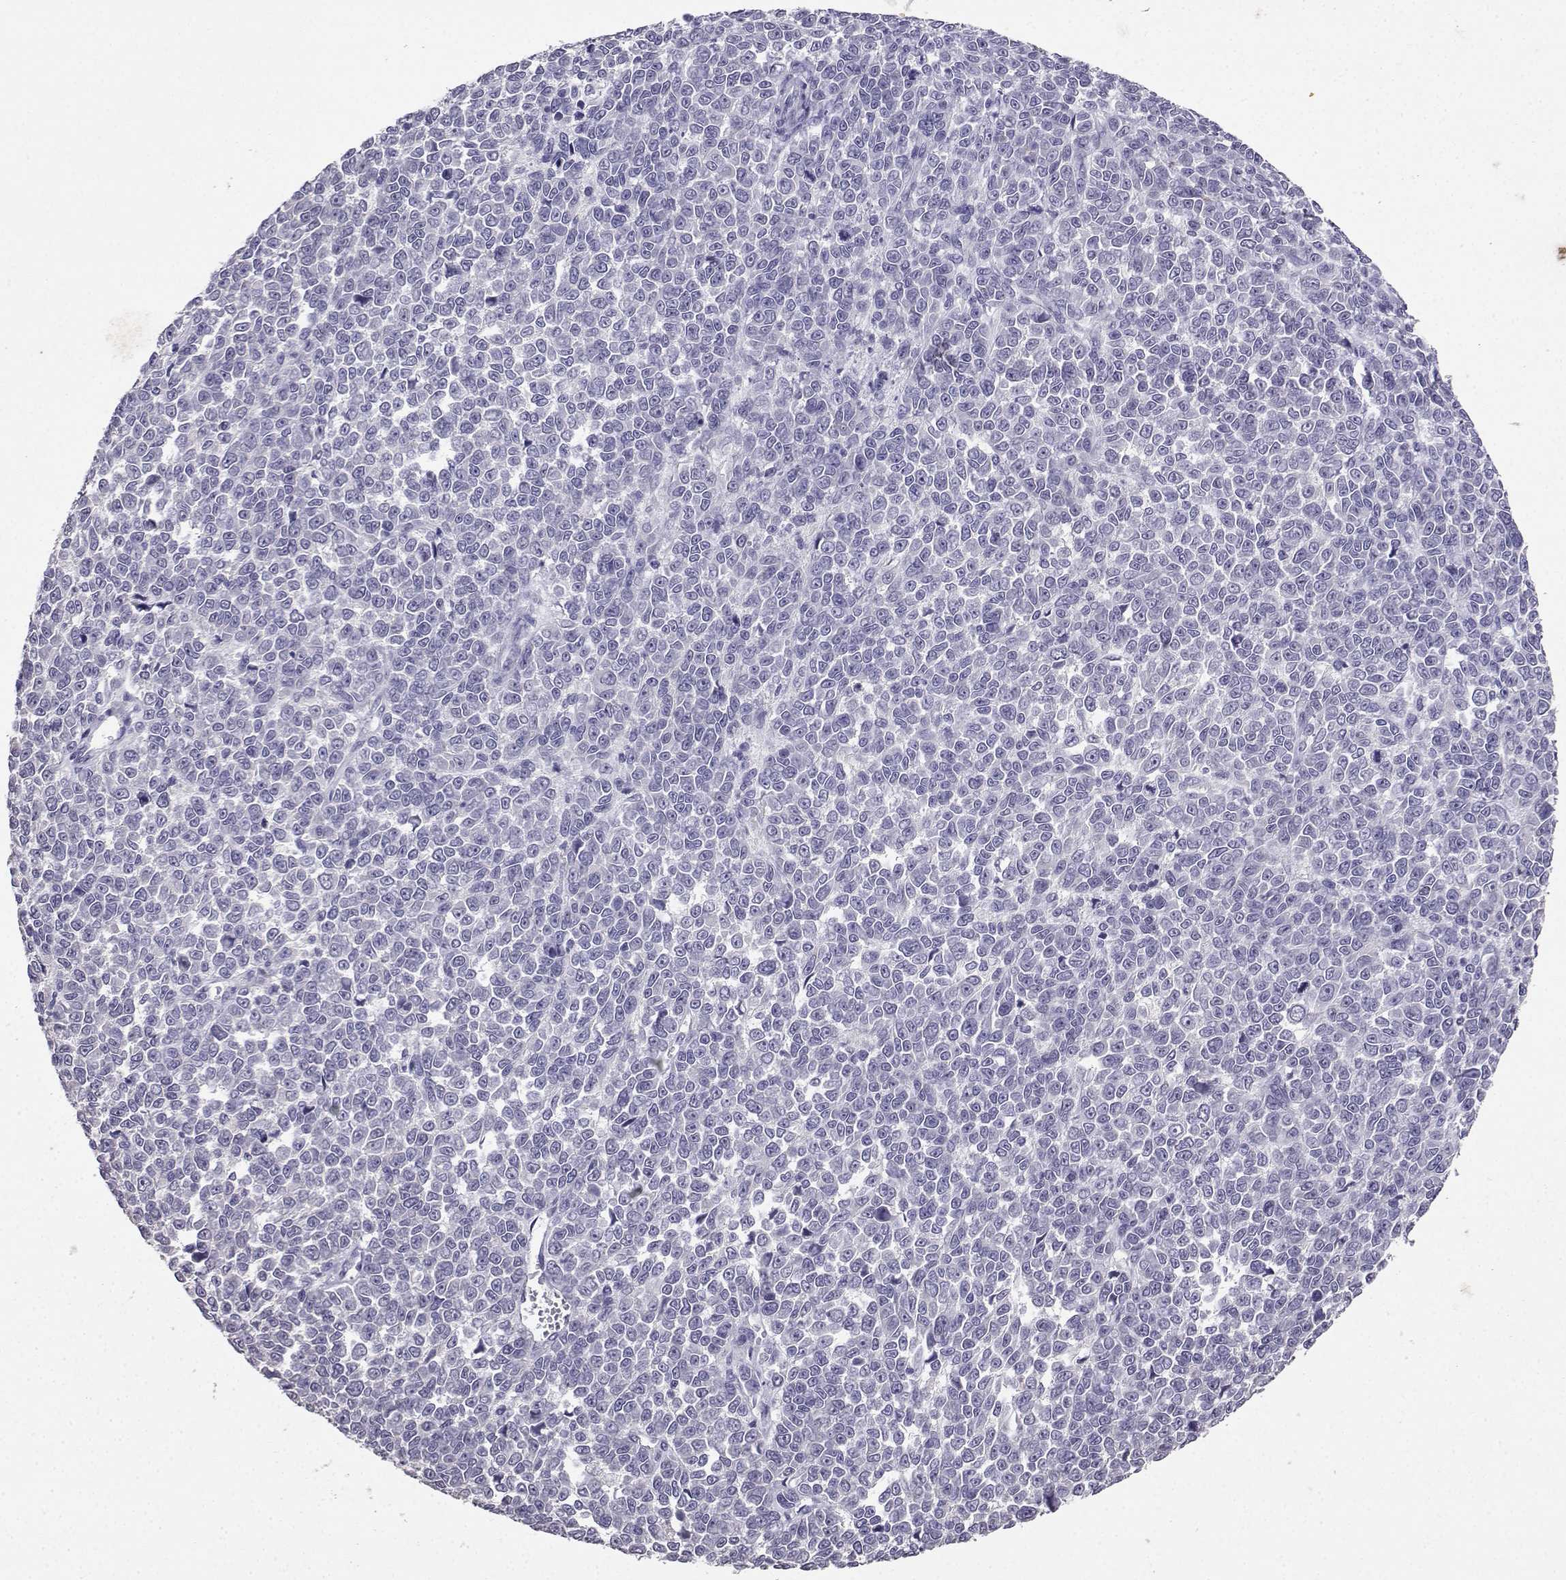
{"staining": {"intensity": "negative", "quantity": "none", "location": "none"}, "tissue": "melanoma", "cell_type": "Tumor cells", "image_type": "cancer", "snomed": [{"axis": "morphology", "description": "Malignant melanoma, NOS"}, {"axis": "topography", "description": "Skin"}], "caption": "DAB immunohistochemical staining of melanoma demonstrates no significant staining in tumor cells.", "gene": "SPAG11B", "patient": {"sex": "female", "age": 95}}